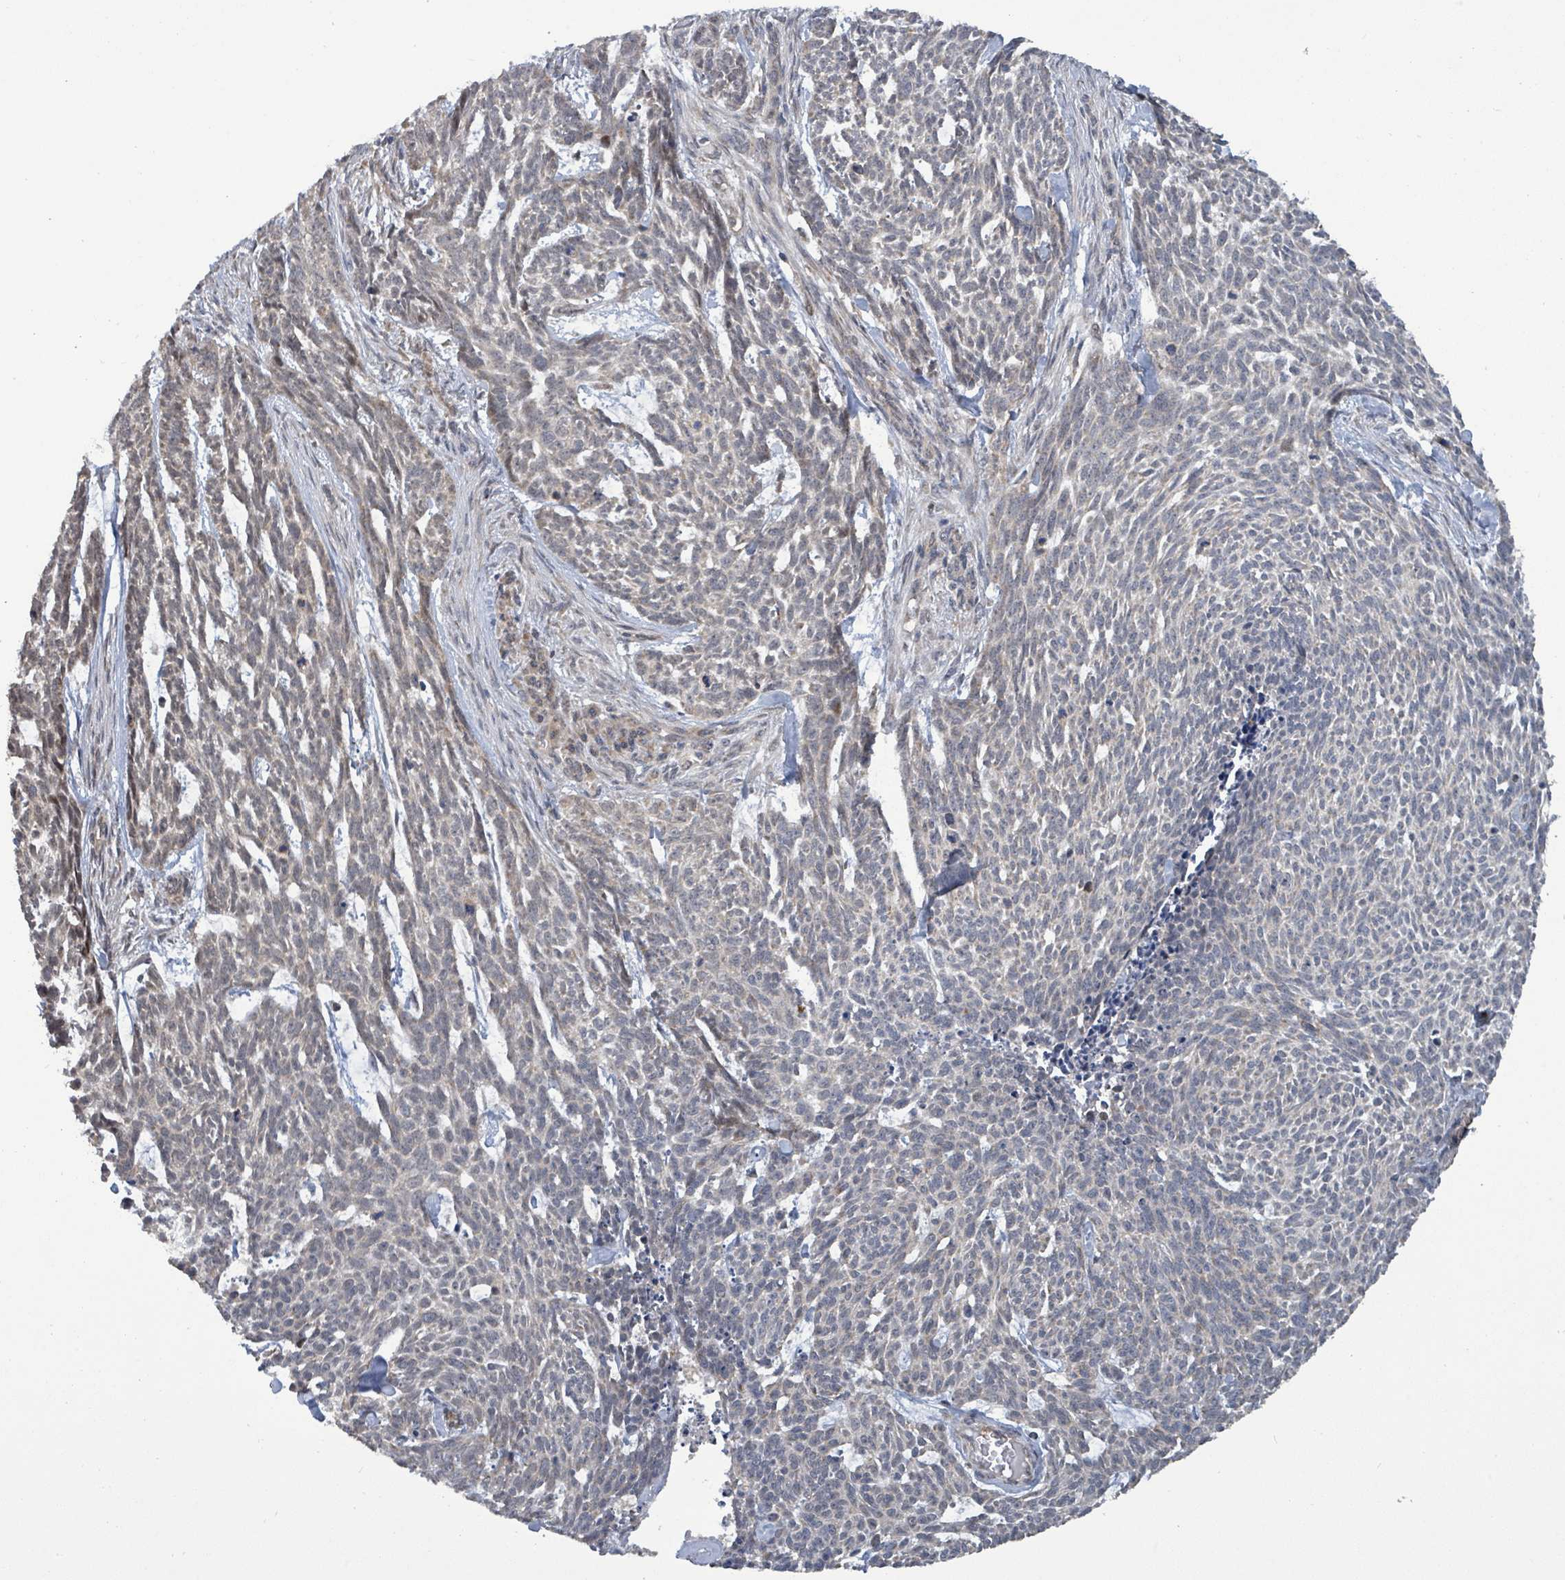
{"staining": {"intensity": "negative", "quantity": "none", "location": "none"}, "tissue": "skin cancer", "cell_type": "Tumor cells", "image_type": "cancer", "snomed": [{"axis": "morphology", "description": "Basal cell carcinoma"}, {"axis": "topography", "description": "Skin"}], "caption": "DAB (3,3'-diaminobenzidine) immunohistochemical staining of skin basal cell carcinoma demonstrates no significant staining in tumor cells. Brightfield microscopy of immunohistochemistry stained with DAB (3,3'-diaminobenzidine) (brown) and hematoxylin (blue), captured at high magnification.", "gene": "COQ6", "patient": {"sex": "female", "age": 93}}